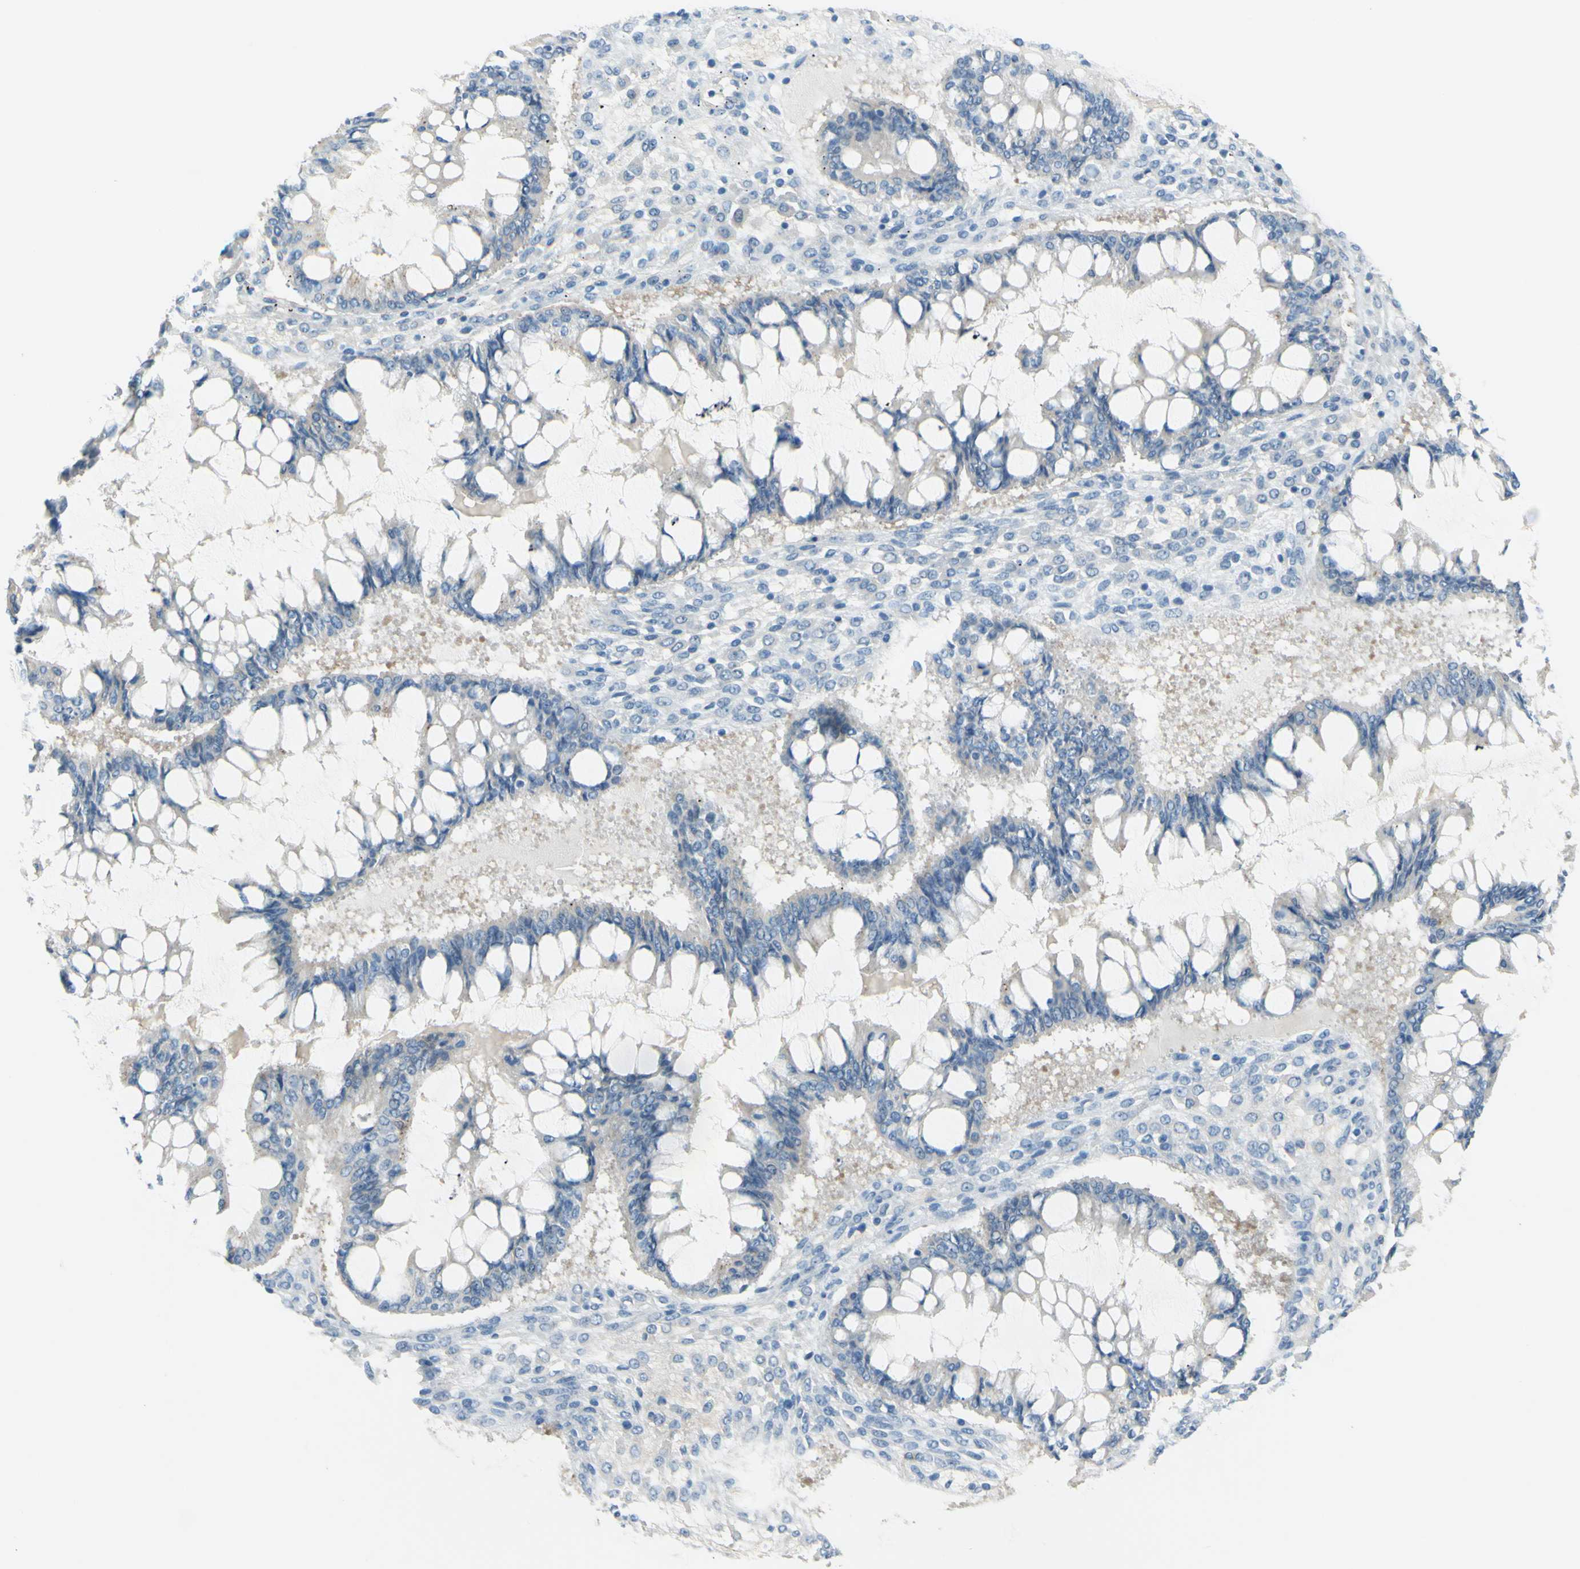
{"staining": {"intensity": "negative", "quantity": "none", "location": "none"}, "tissue": "ovarian cancer", "cell_type": "Tumor cells", "image_type": "cancer", "snomed": [{"axis": "morphology", "description": "Cystadenocarcinoma, mucinous, NOS"}, {"axis": "topography", "description": "Ovary"}], "caption": "Image shows no protein expression in tumor cells of ovarian cancer tissue. (DAB (3,3'-diaminobenzidine) IHC visualized using brightfield microscopy, high magnification).", "gene": "FRMD4B", "patient": {"sex": "female", "age": 73}}